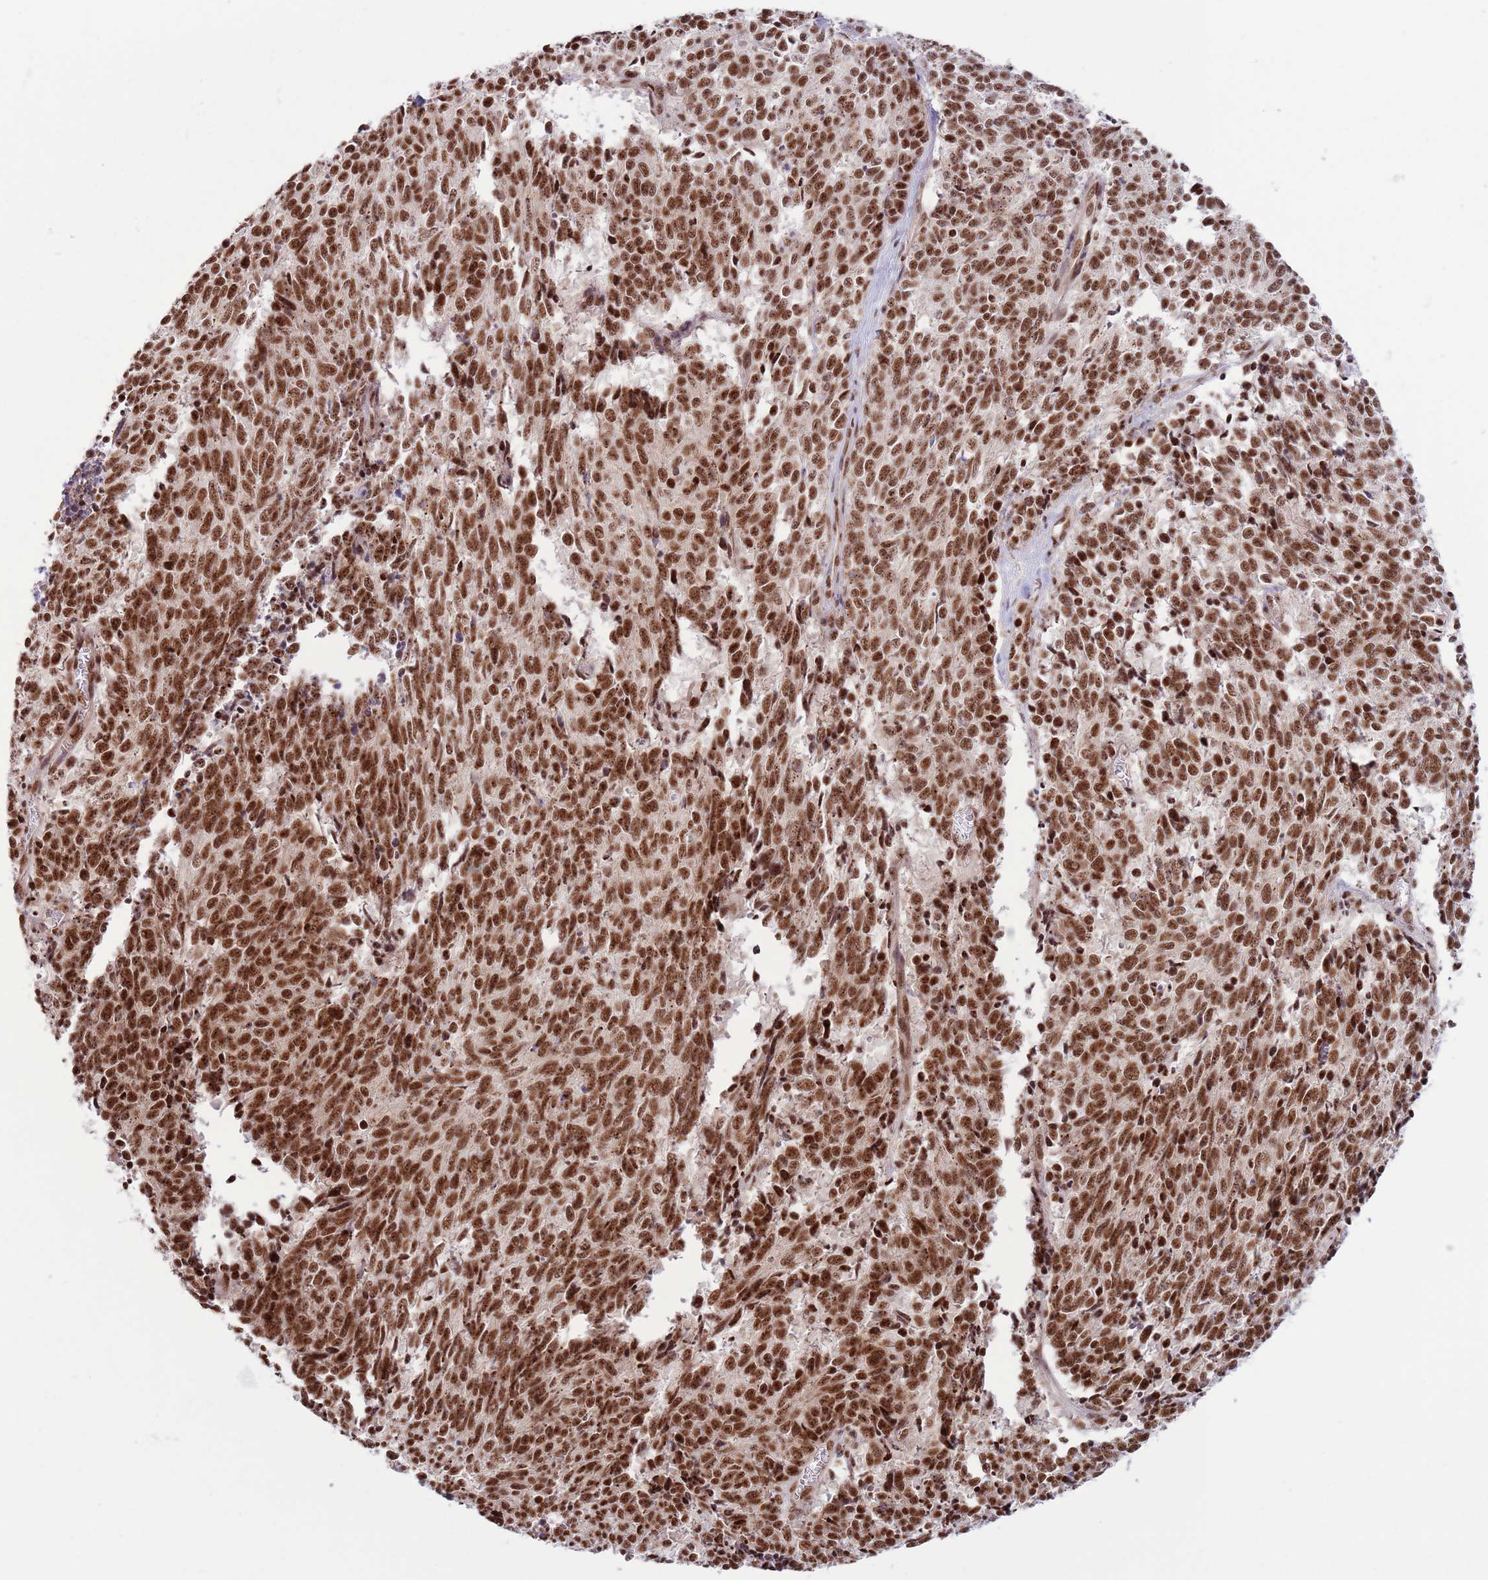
{"staining": {"intensity": "strong", "quantity": ">75%", "location": "nuclear"}, "tissue": "cervical cancer", "cell_type": "Tumor cells", "image_type": "cancer", "snomed": [{"axis": "morphology", "description": "Squamous cell carcinoma, NOS"}, {"axis": "topography", "description": "Cervix"}], "caption": "Immunohistochemical staining of human cervical cancer shows high levels of strong nuclear protein staining in about >75% of tumor cells.", "gene": "SIPA1L3", "patient": {"sex": "female", "age": 29}}